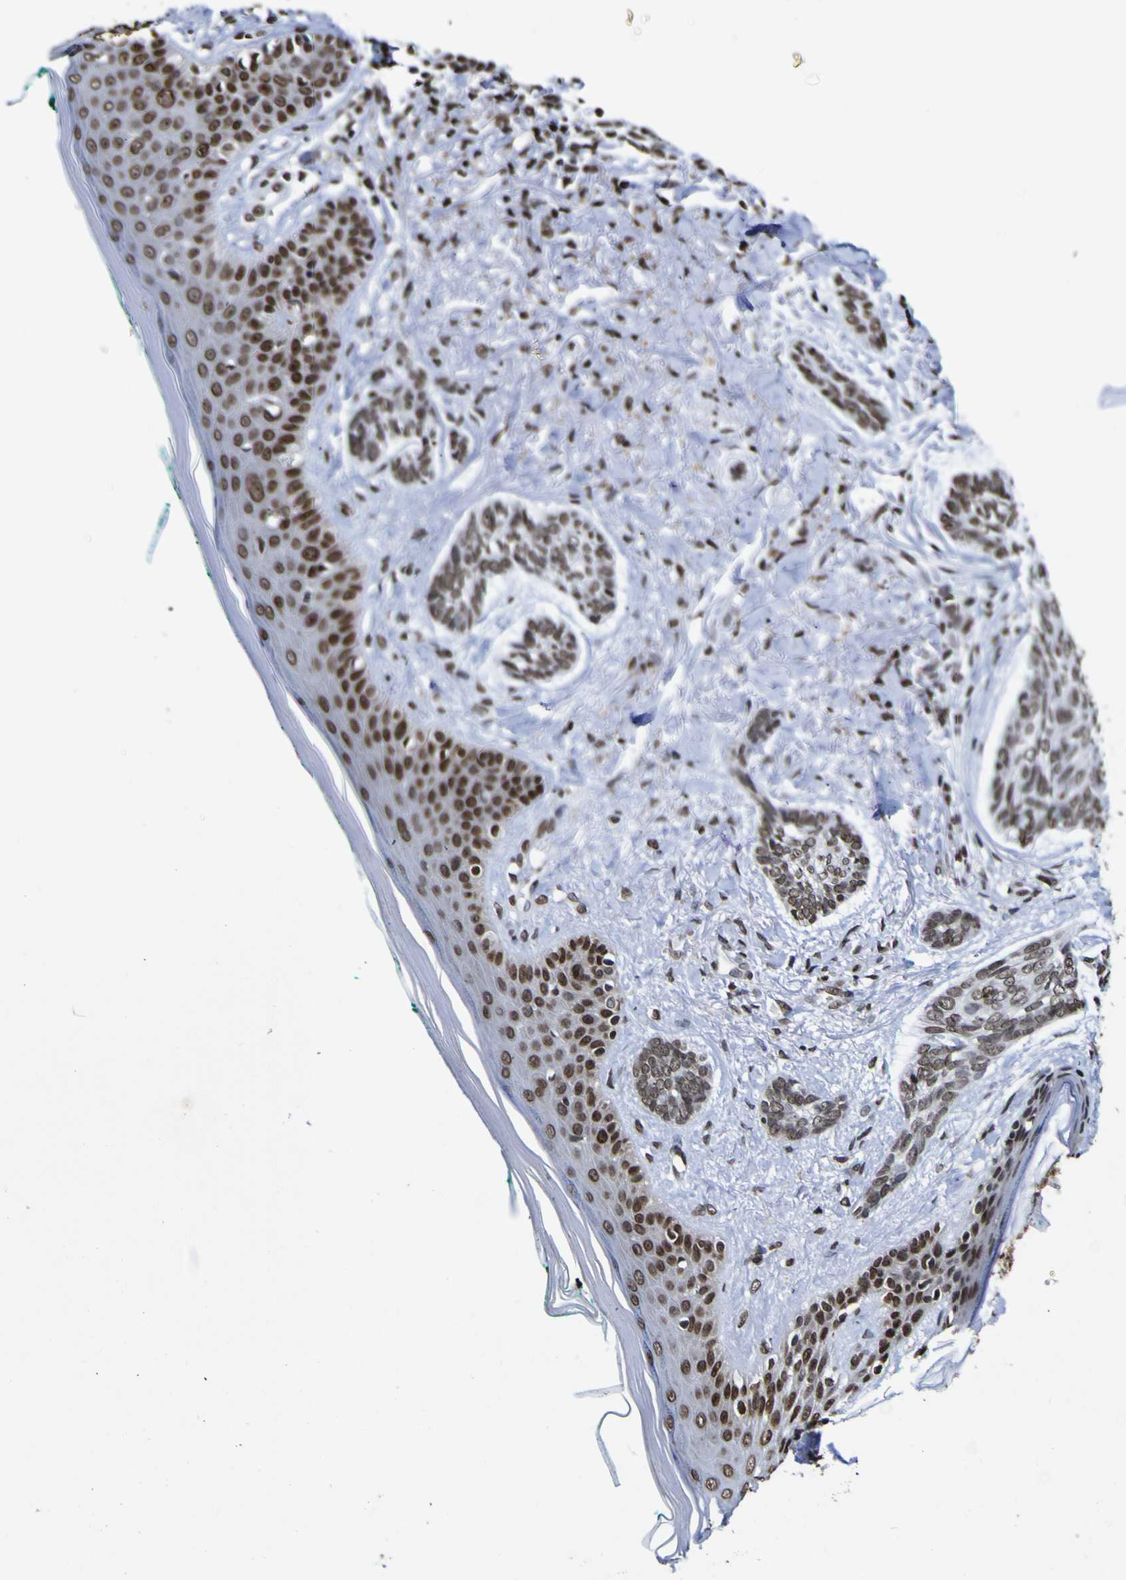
{"staining": {"intensity": "moderate", "quantity": ">75%", "location": "nuclear"}, "tissue": "skin cancer", "cell_type": "Tumor cells", "image_type": "cancer", "snomed": [{"axis": "morphology", "description": "Basal cell carcinoma"}, {"axis": "topography", "description": "Skin"}], "caption": "Skin cancer (basal cell carcinoma) tissue shows moderate nuclear expression in approximately >75% of tumor cells (Brightfield microscopy of DAB IHC at high magnification).", "gene": "PIAS1", "patient": {"sex": "male", "age": 43}}